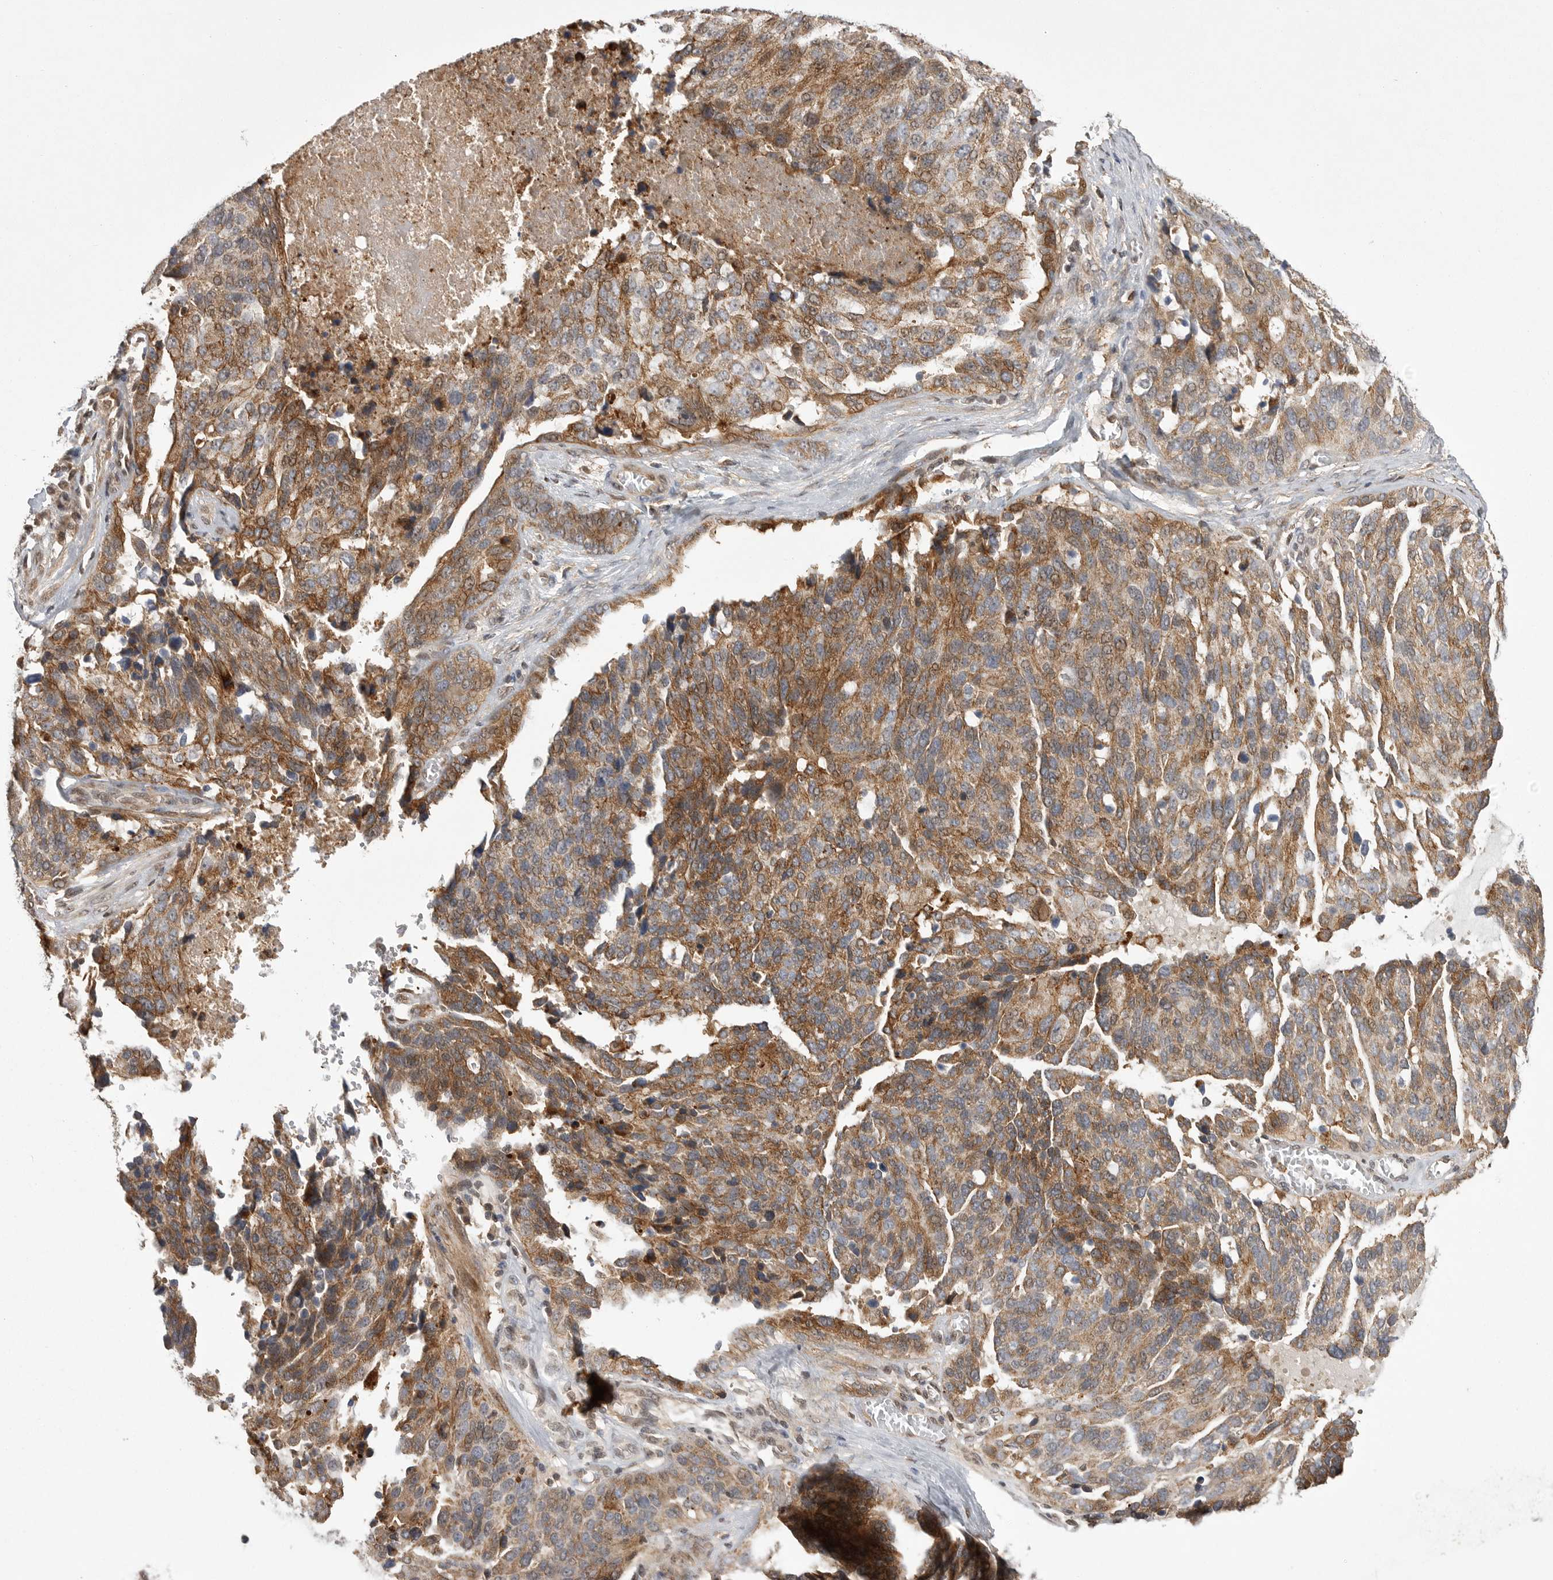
{"staining": {"intensity": "moderate", "quantity": ">75%", "location": "cytoplasmic/membranous"}, "tissue": "ovarian cancer", "cell_type": "Tumor cells", "image_type": "cancer", "snomed": [{"axis": "morphology", "description": "Cystadenocarcinoma, serous, NOS"}, {"axis": "topography", "description": "Ovary"}], "caption": "Ovarian serous cystadenocarcinoma stained with a protein marker demonstrates moderate staining in tumor cells.", "gene": "NECTIN1", "patient": {"sex": "female", "age": 44}}